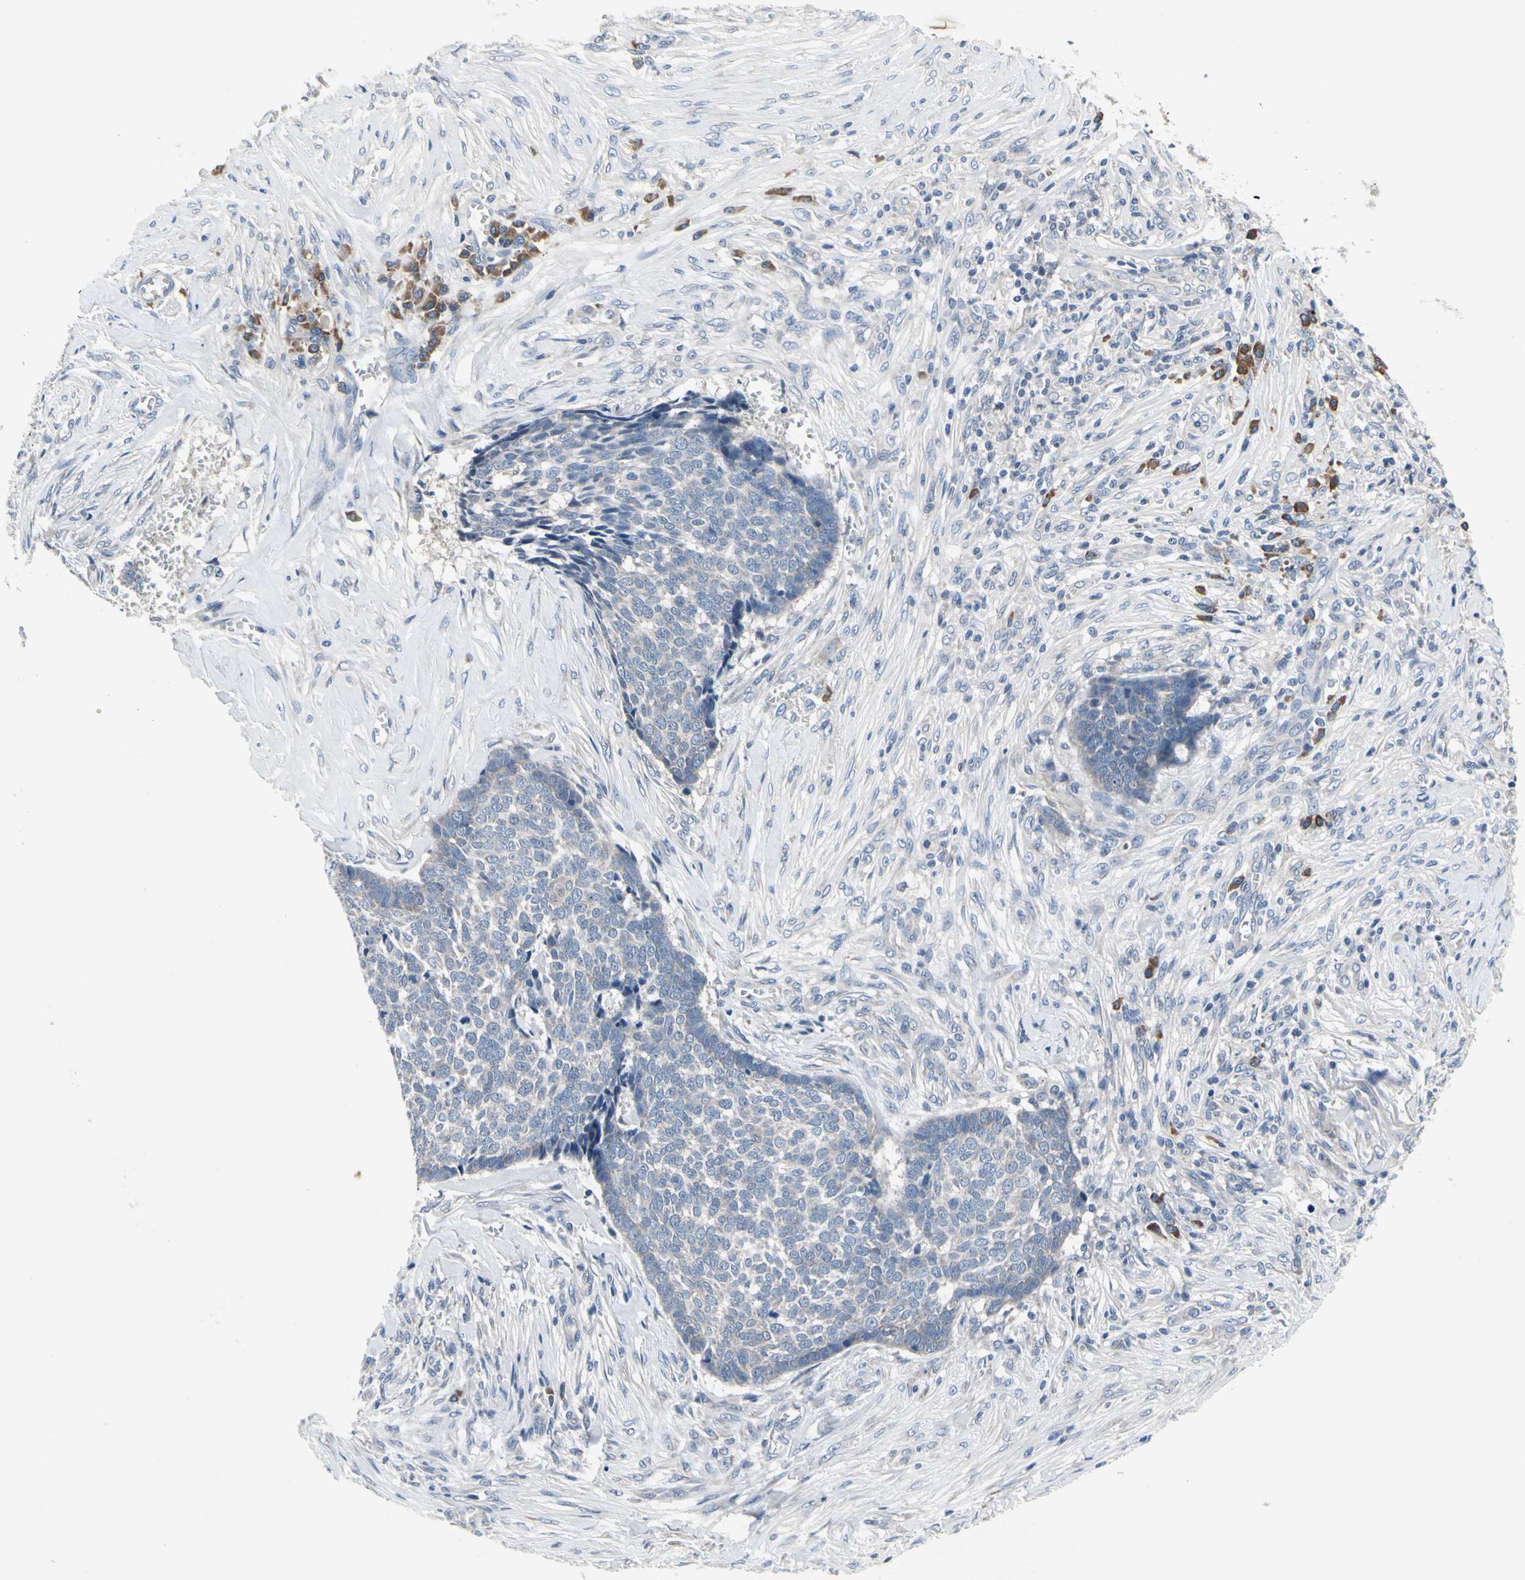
{"staining": {"intensity": "negative", "quantity": "none", "location": "none"}, "tissue": "skin cancer", "cell_type": "Tumor cells", "image_type": "cancer", "snomed": [{"axis": "morphology", "description": "Basal cell carcinoma"}, {"axis": "topography", "description": "Skin"}], "caption": "There is no significant expression in tumor cells of skin cancer.", "gene": "SELENOK", "patient": {"sex": "male", "age": 84}}